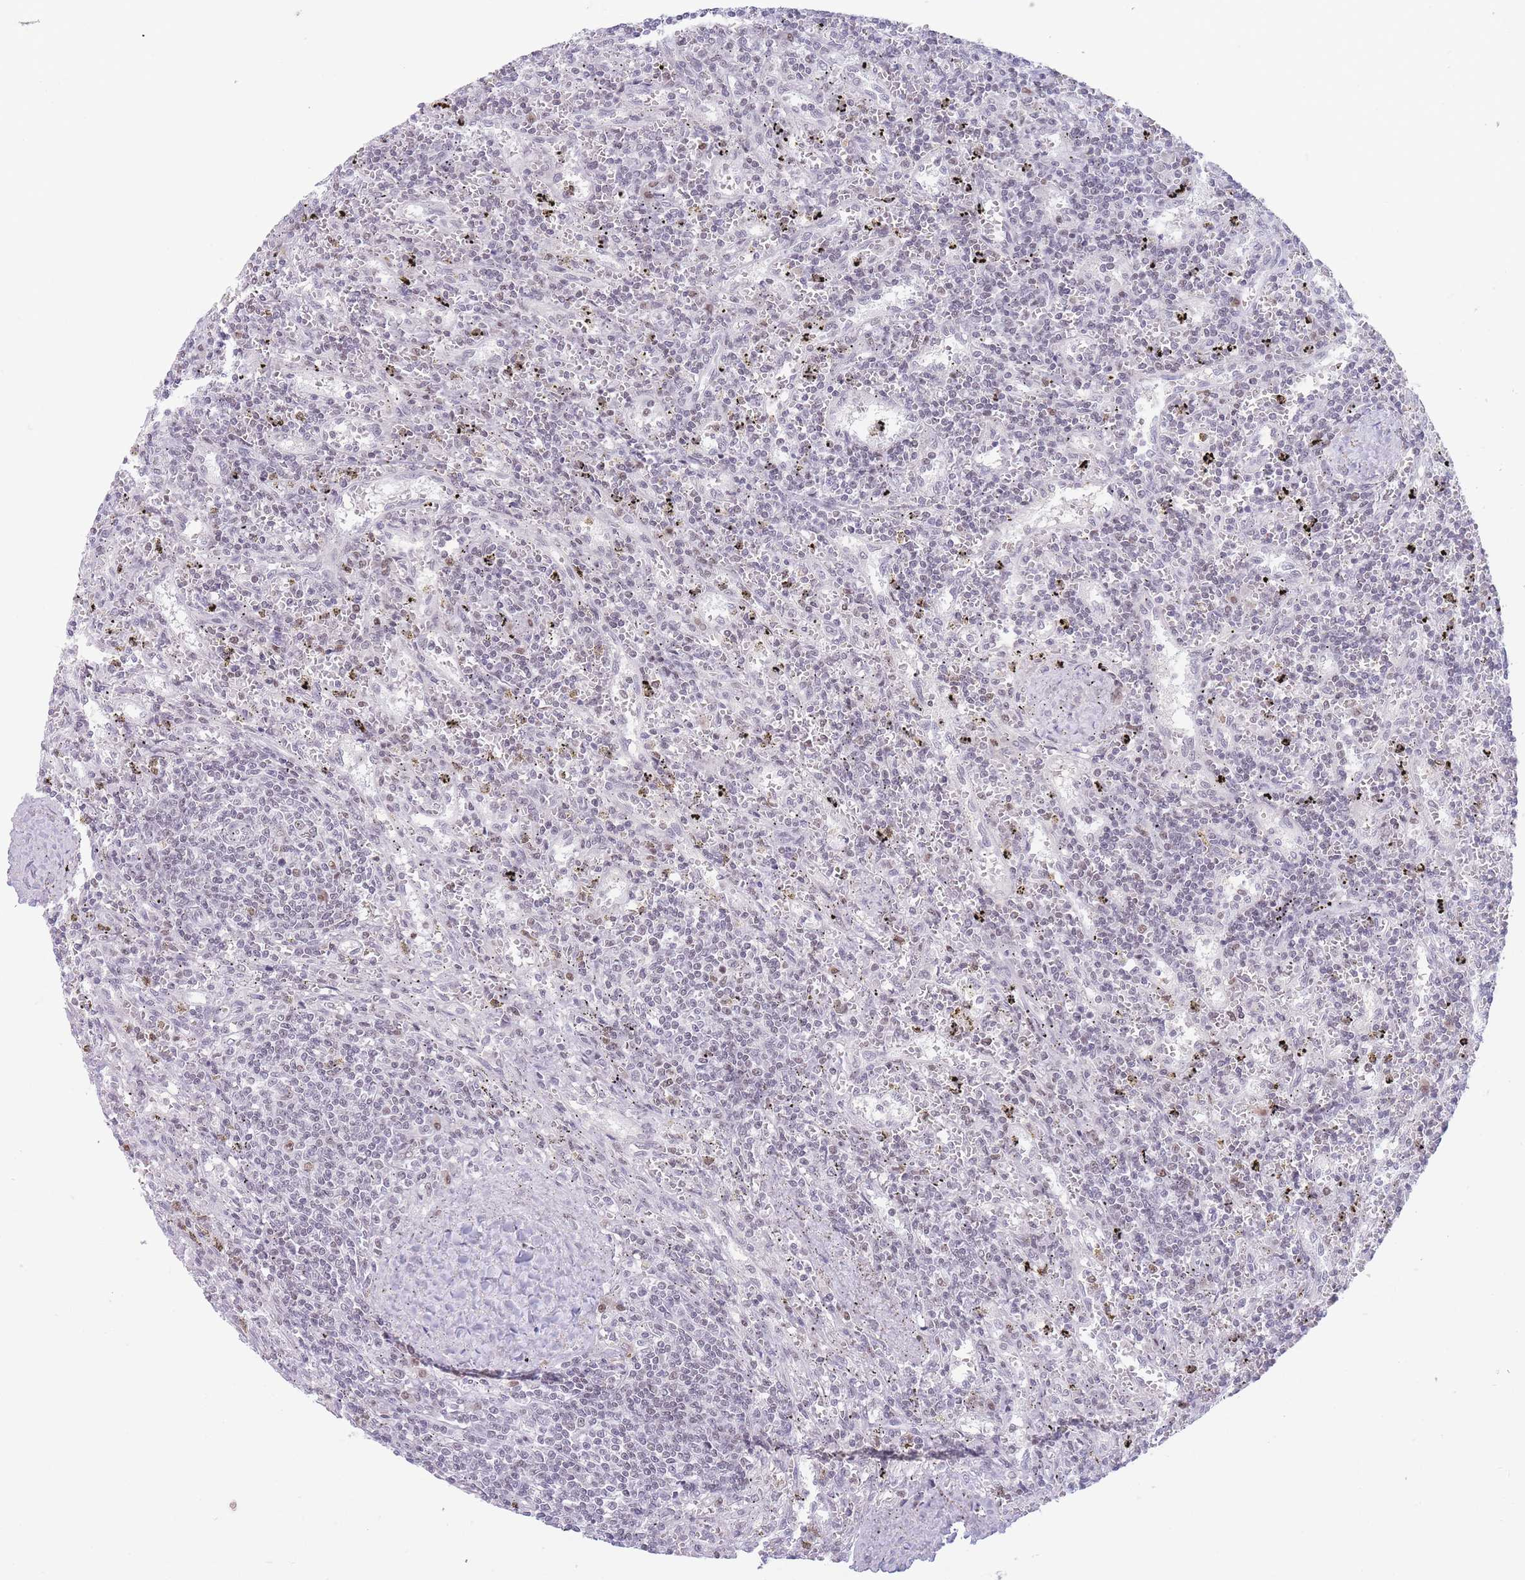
{"staining": {"intensity": "negative", "quantity": "none", "location": "none"}, "tissue": "lymphoma", "cell_type": "Tumor cells", "image_type": "cancer", "snomed": [{"axis": "morphology", "description": "Malignant lymphoma, non-Hodgkin's type, Low grade"}, {"axis": "topography", "description": "Spleen"}], "caption": "Low-grade malignant lymphoma, non-Hodgkin's type was stained to show a protein in brown. There is no significant staining in tumor cells.", "gene": "ARID3B", "patient": {"sex": "male", "age": 76}}